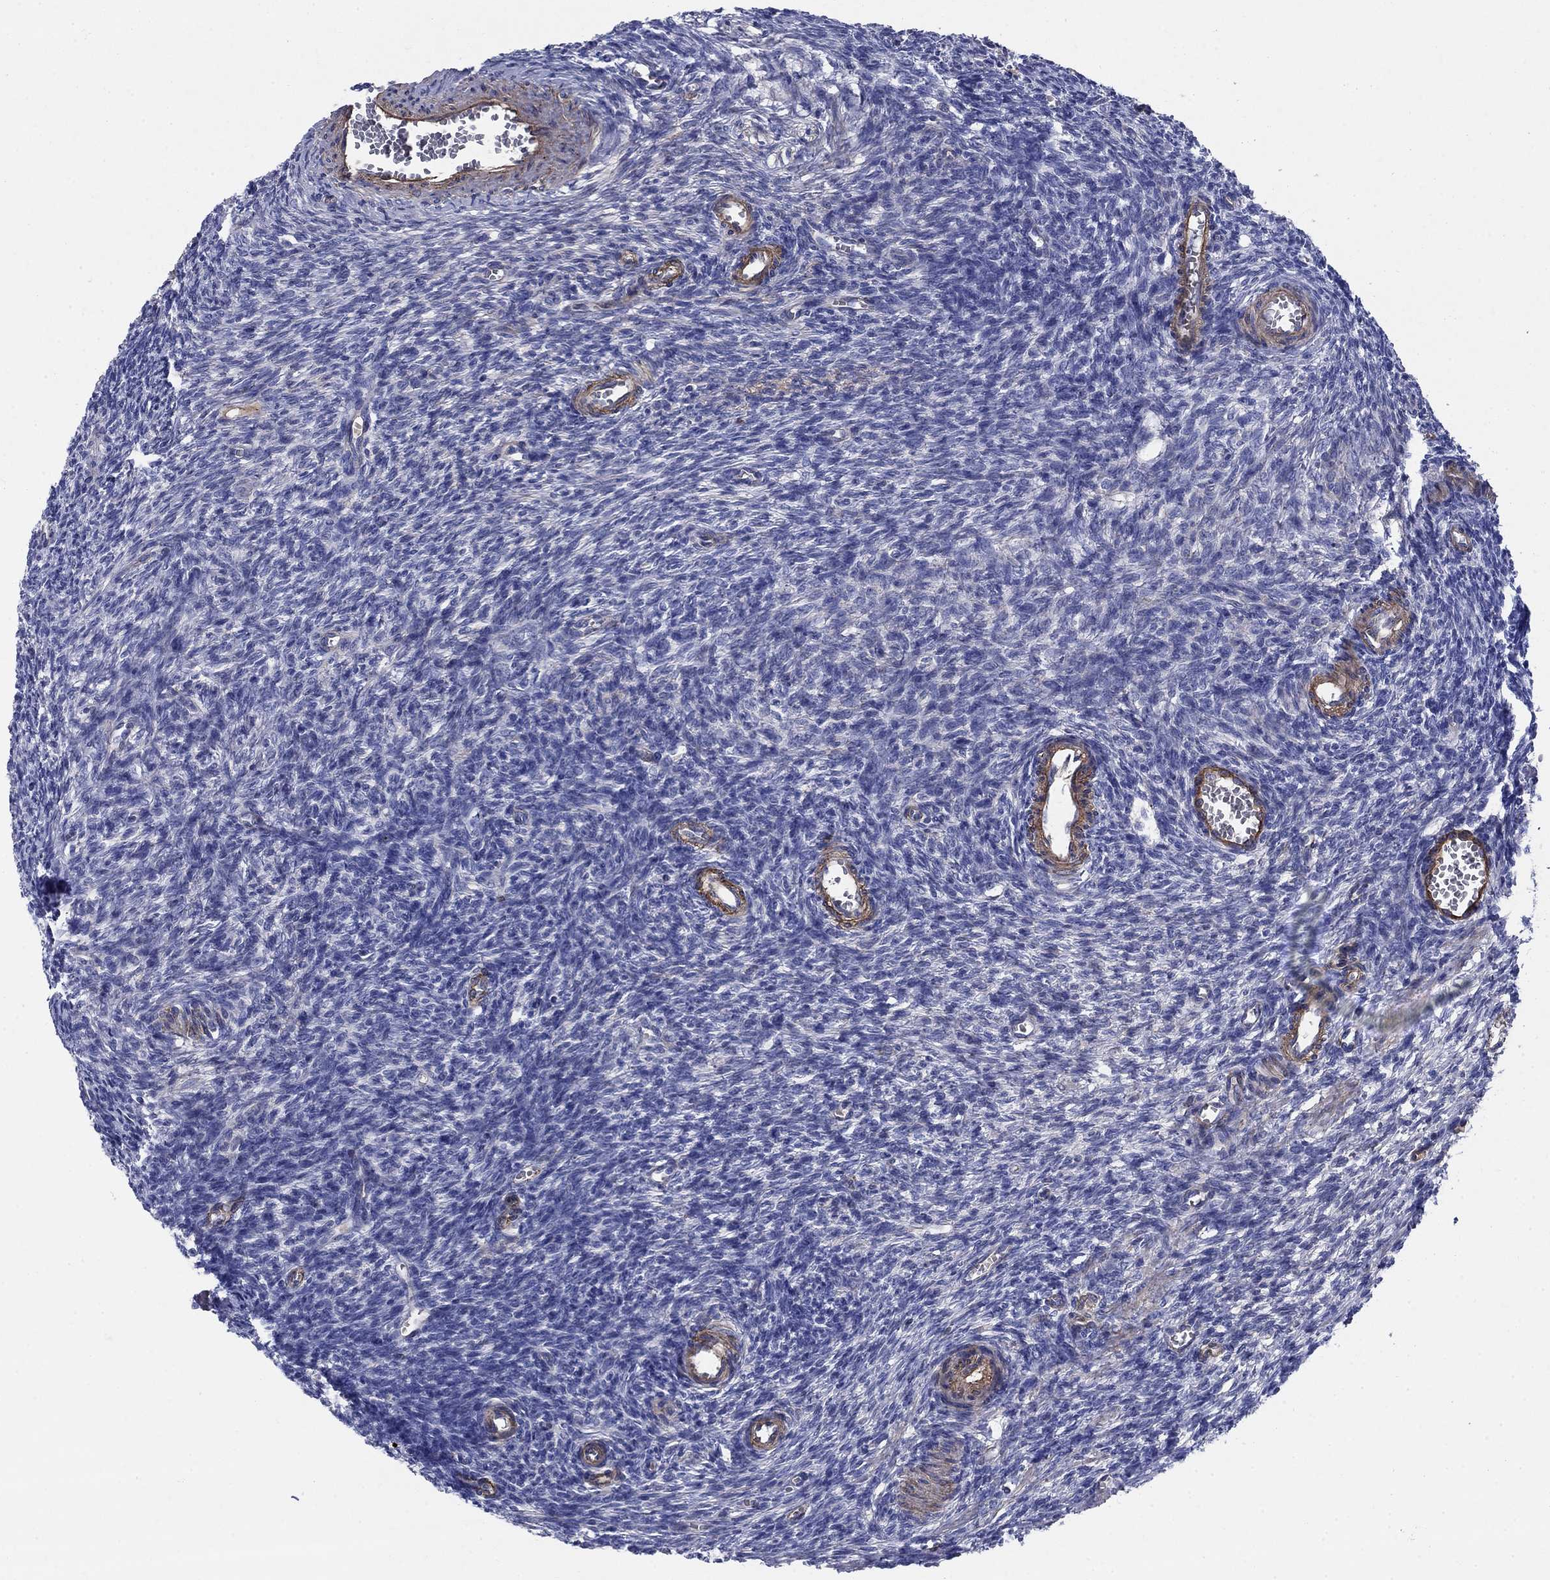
{"staining": {"intensity": "negative", "quantity": "none", "location": "none"}, "tissue": "ovary", "cell_type": "Ovarian stroma cells", "image_type": "normal", "snomed": [{"axis": "morphology", "description": "Normal tissue, NOS"}, {"axis": "topography", "description": "Ovary"}], "caption": "Immunohistochemistry (IHC) image of normal ovary stained for a protein (brown), which reveals no staining in ovarian stroma cells. (Stains: DAB immunohistochemistry with hematoxylin counter stain, Microscopy: brightfield microscopy at high magnification).", "gene": "VTN", "patient": {"sex": "female", "age": 27}}